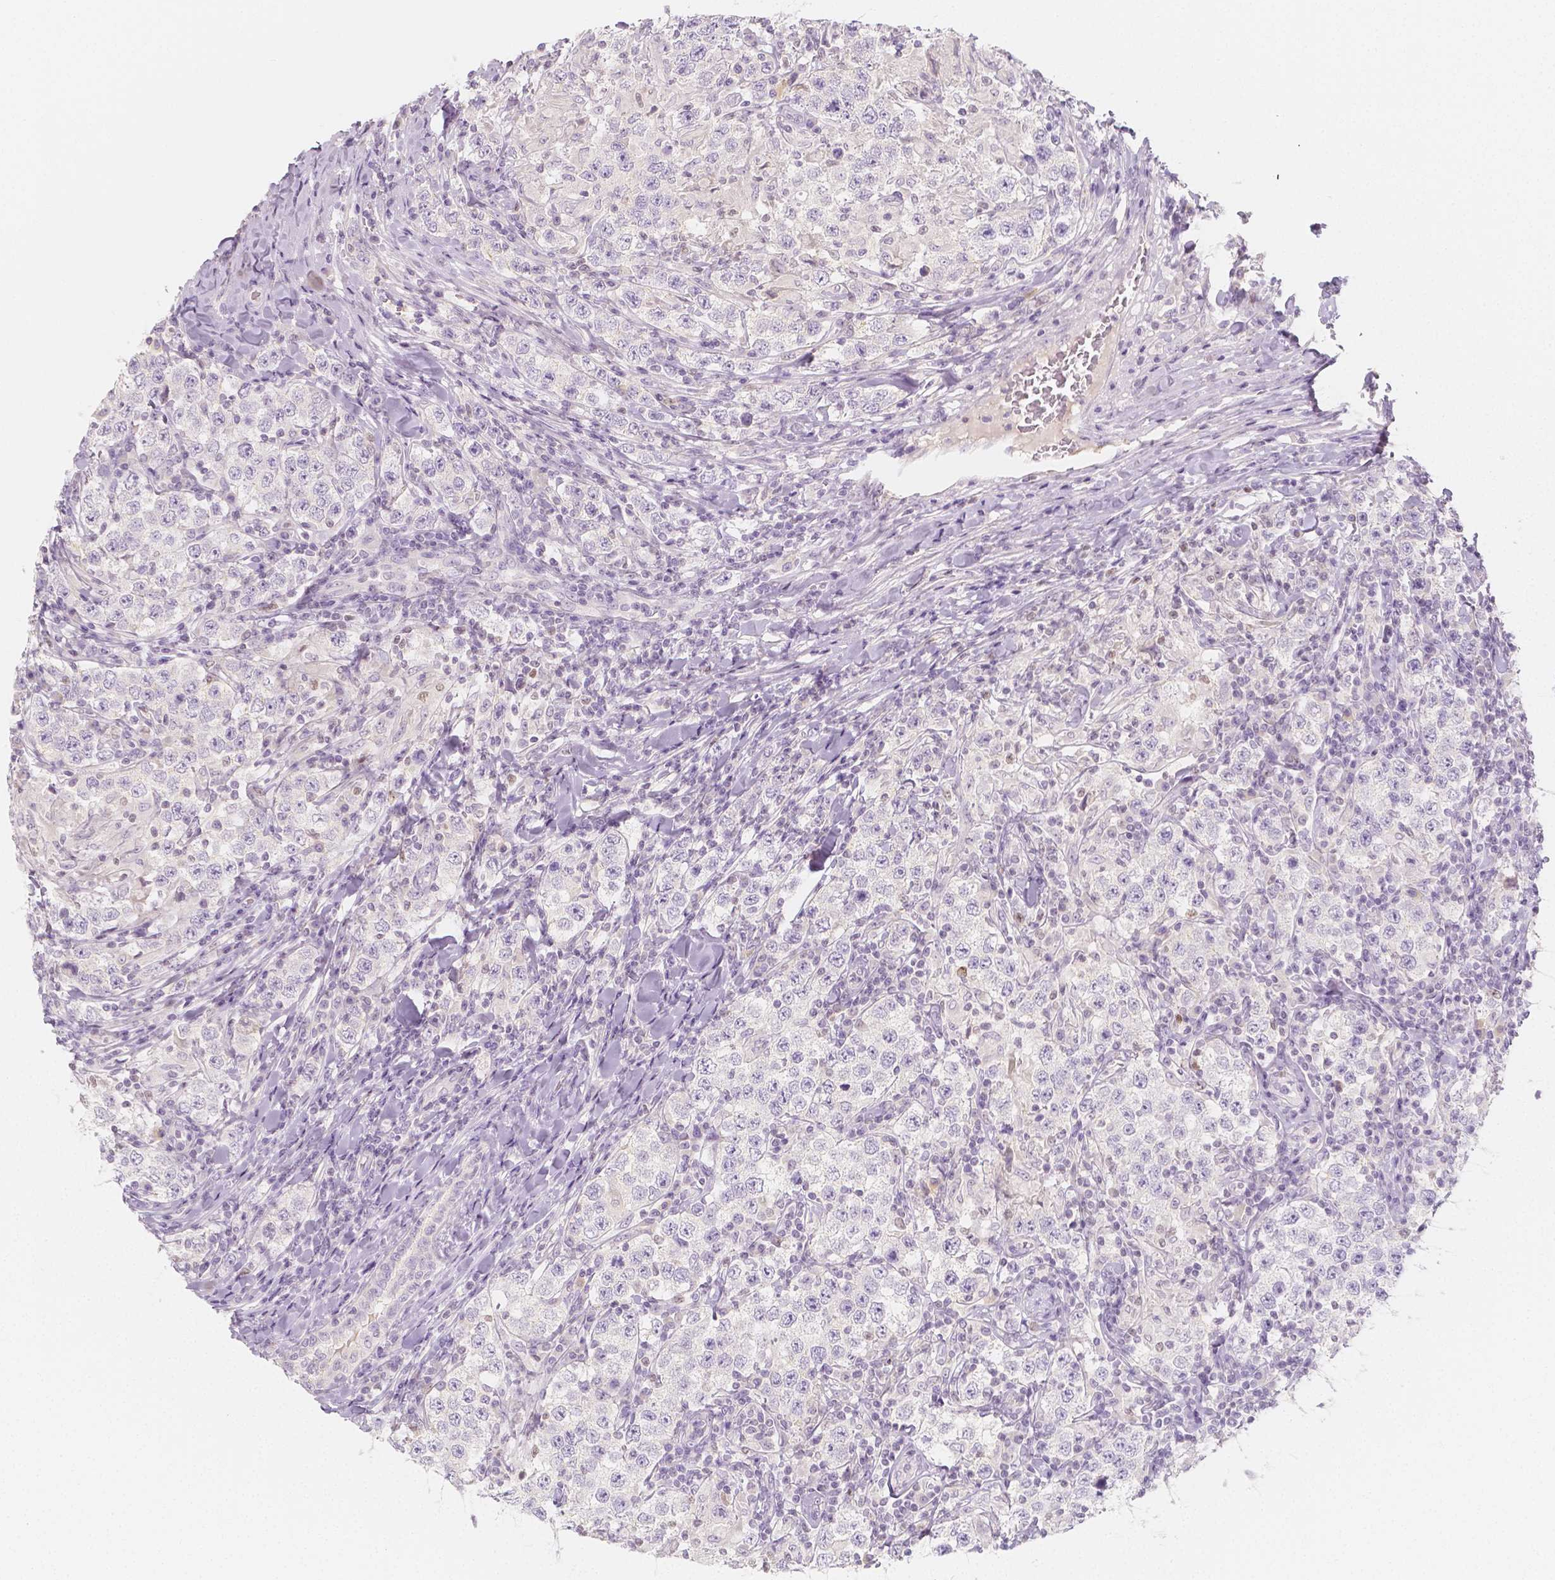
{"staining": {"intensity": "negative", "quantity": "none", "location": "none"}, "tissue": "testis cancer", "cell_type": "Tumor cells", "image_type": "cancer", "snomed": [{"axis": "morphology", "description": "Seminoma, NOS"}, {"axis": "morphology", "description": "Carcinoma, Embryonal, NOS"}, {"axis": "topography", "description": "Testis"}], "caption": "An image of human testis cancer (embryonal carcinoma) is negative for staining in tumor cells.", "gene": "BATF", "patient": {"sex": "male", "age": 41}}